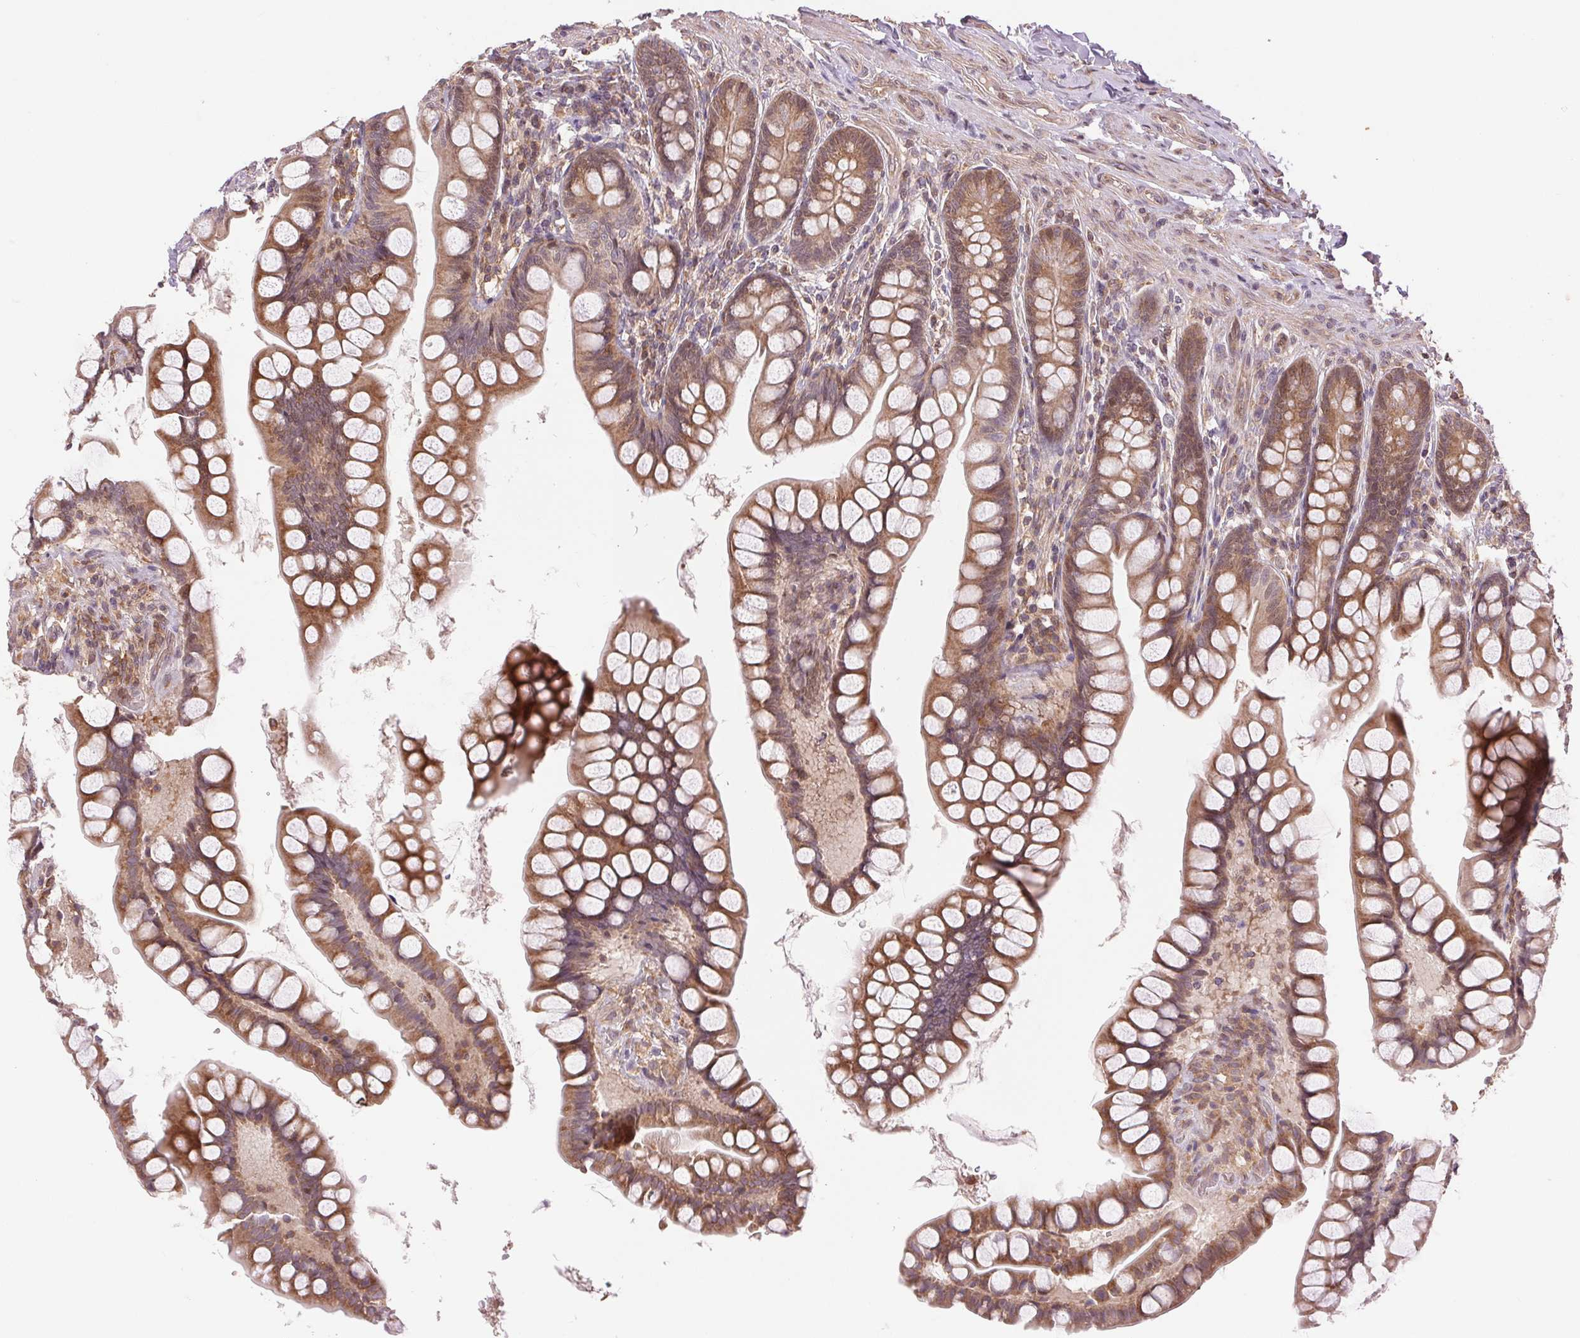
{"staining": {"intensity": "moderate", "quantity": ">75%", "location": "cytoplasmic/membranous,nuclear"}, "tissue": "small intestine", "cell_type": "Glandular cells", "image_type": "normal", "snomed": [{"axis": "morphology", "description": "Normal tissue, NOS"}, {"axis": "topography", "description": "Small intestine"}], "caption": "Protein staining of unremarkable small intestine exhibits moderate cytoplasmic/membranous,nuclear expression in approximately >75% of glandular cells.", "gene": "BTF3L4", "patient": {"sex": "male", "age": 70}}